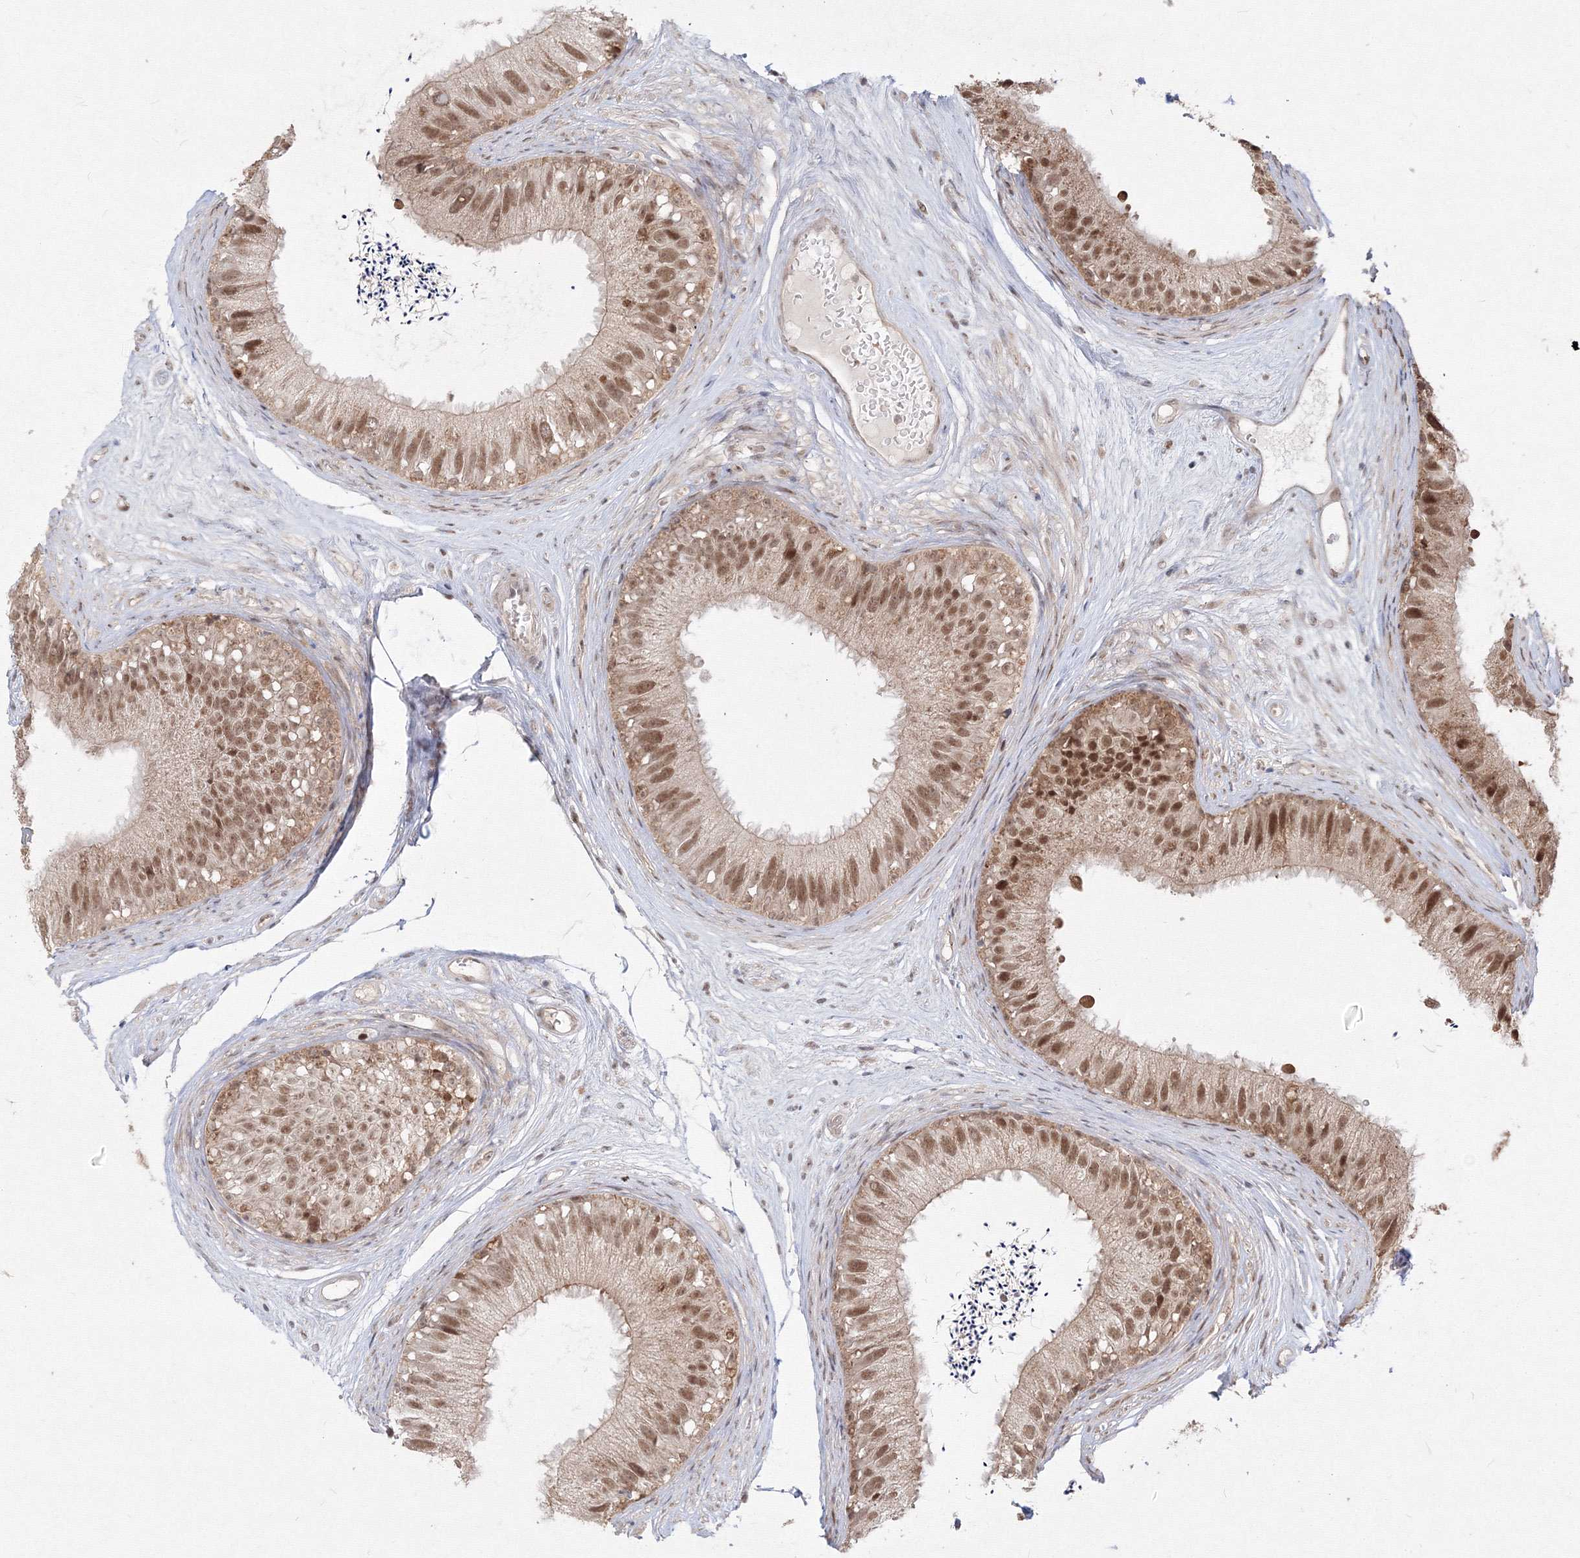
{"staining": {"intensity": "moderate", "quantity": ">75%", "location": "nuclear"}, "tissue": "epididymis", "cell_type": "Glandular cells", "image_type": "normal", "snomed": [{"axis": "morphology", "description": "Normal tissue, NOS"}, {"axis": "topography", "description": "Epididymis"}], "caption": "The micrograph demonstrates staining of unremarkable epididymis, revealing moderate nuclear protein expression (brown color) within glandular cells.", "gene": "COPS4", "patient": {"sex": "male", "age": 77}}